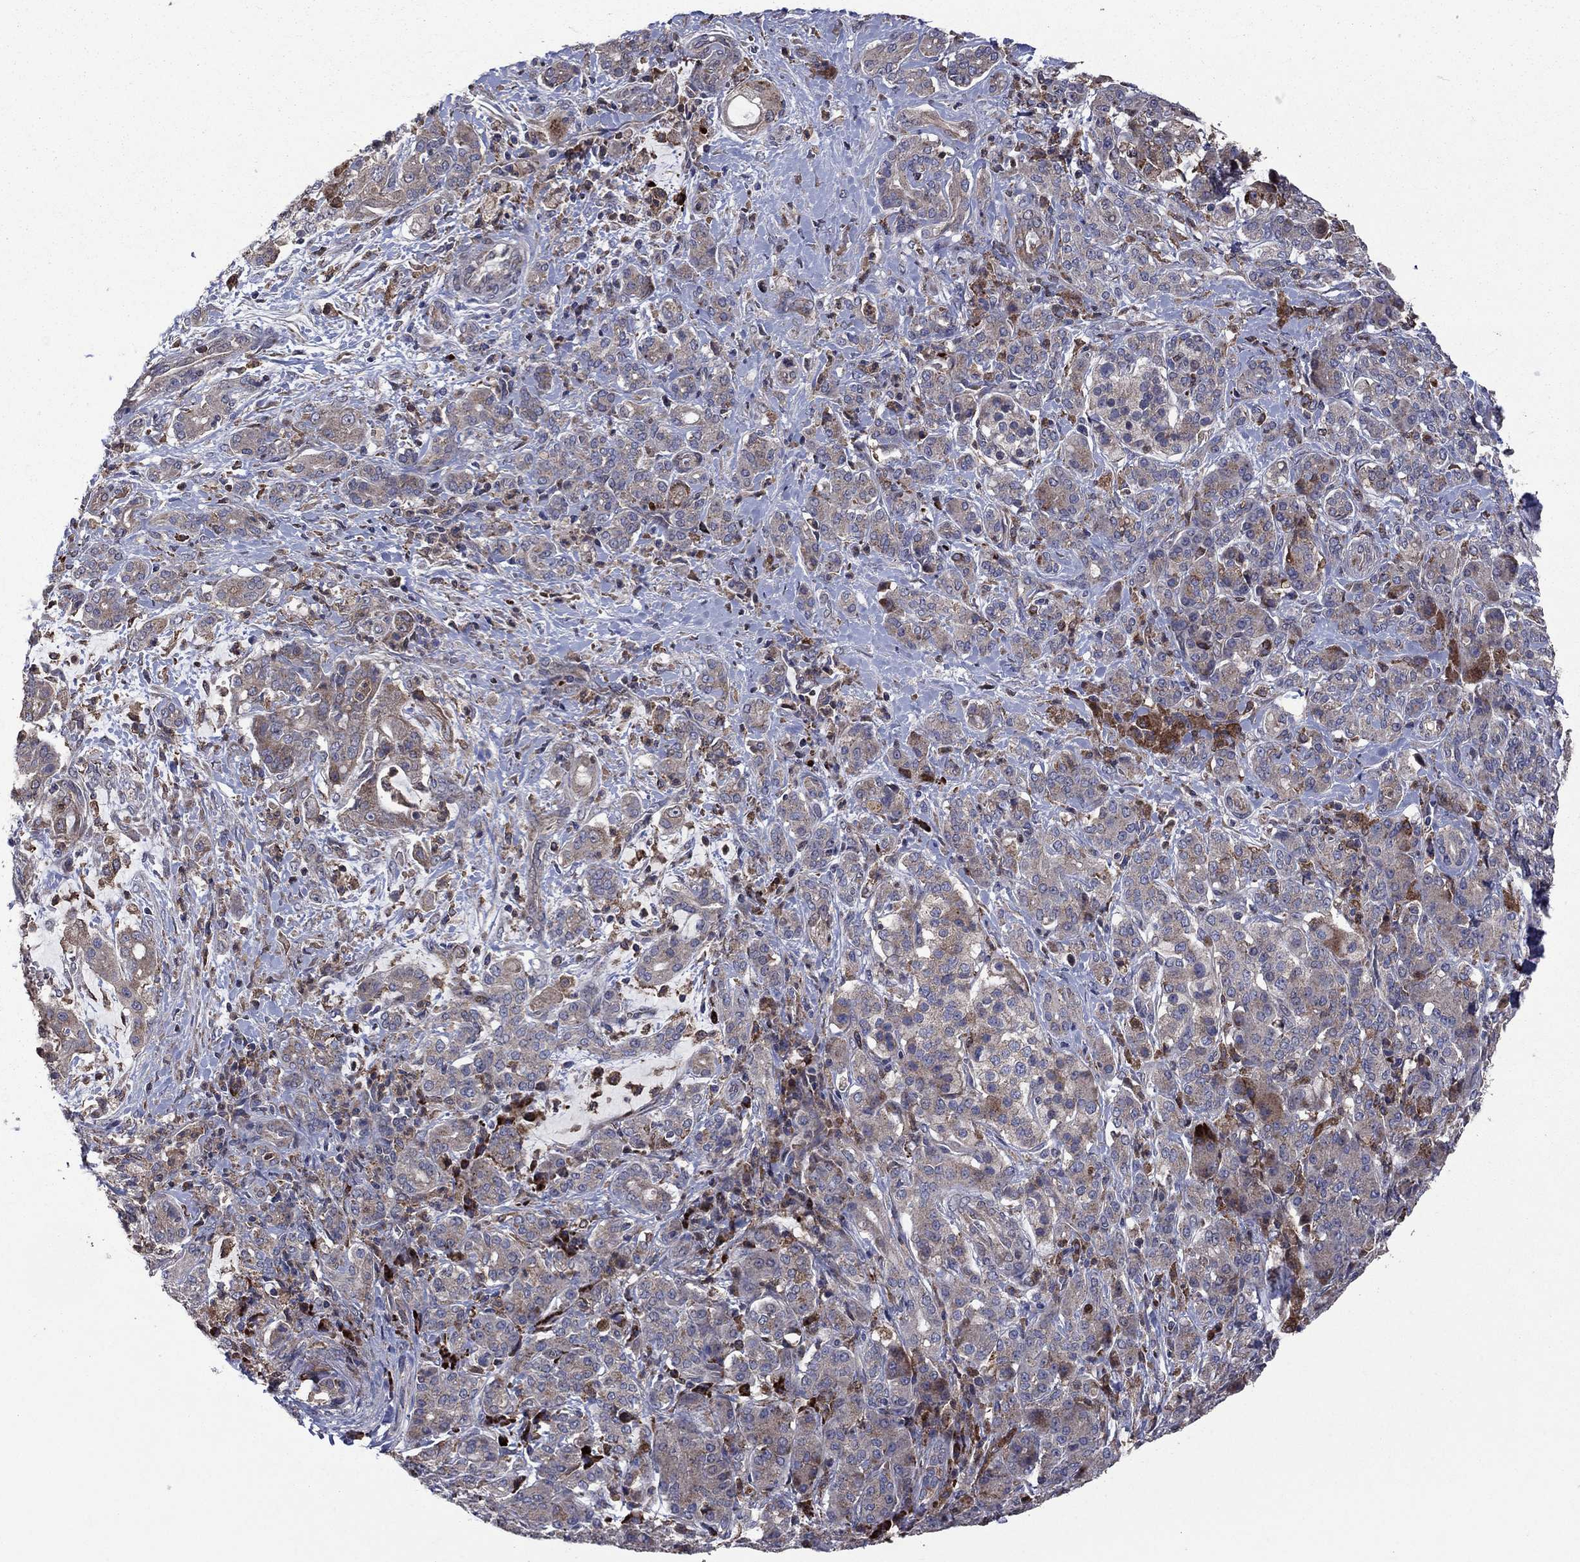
{"staining": {"intensity": "weak", "quantity": "25%-75%", "location": "cytoplasmic/membranous"}, "tissue": "pancreatic cancer", "cell_type": "Tumor cells", "image_type": "cancer", "snomed": [{"axis": "morphology", "description": "Normal tissue, NOS"}, {"axis": "morphology", "description": "Inflammation, NOS"}, {"axis": "morphology", "description": "Adenocarcinoma, NOS"}, {"axis": "topography", "description": "Pancreas"}], "caption": "Tumor cells show low levels of weak cytoplasmic/membranous staining in about 25%-75% of cells in adenocarcinoma (pancreatic).", "gene": "MEA1", "patient": {"sex": "male", "age": 57}}